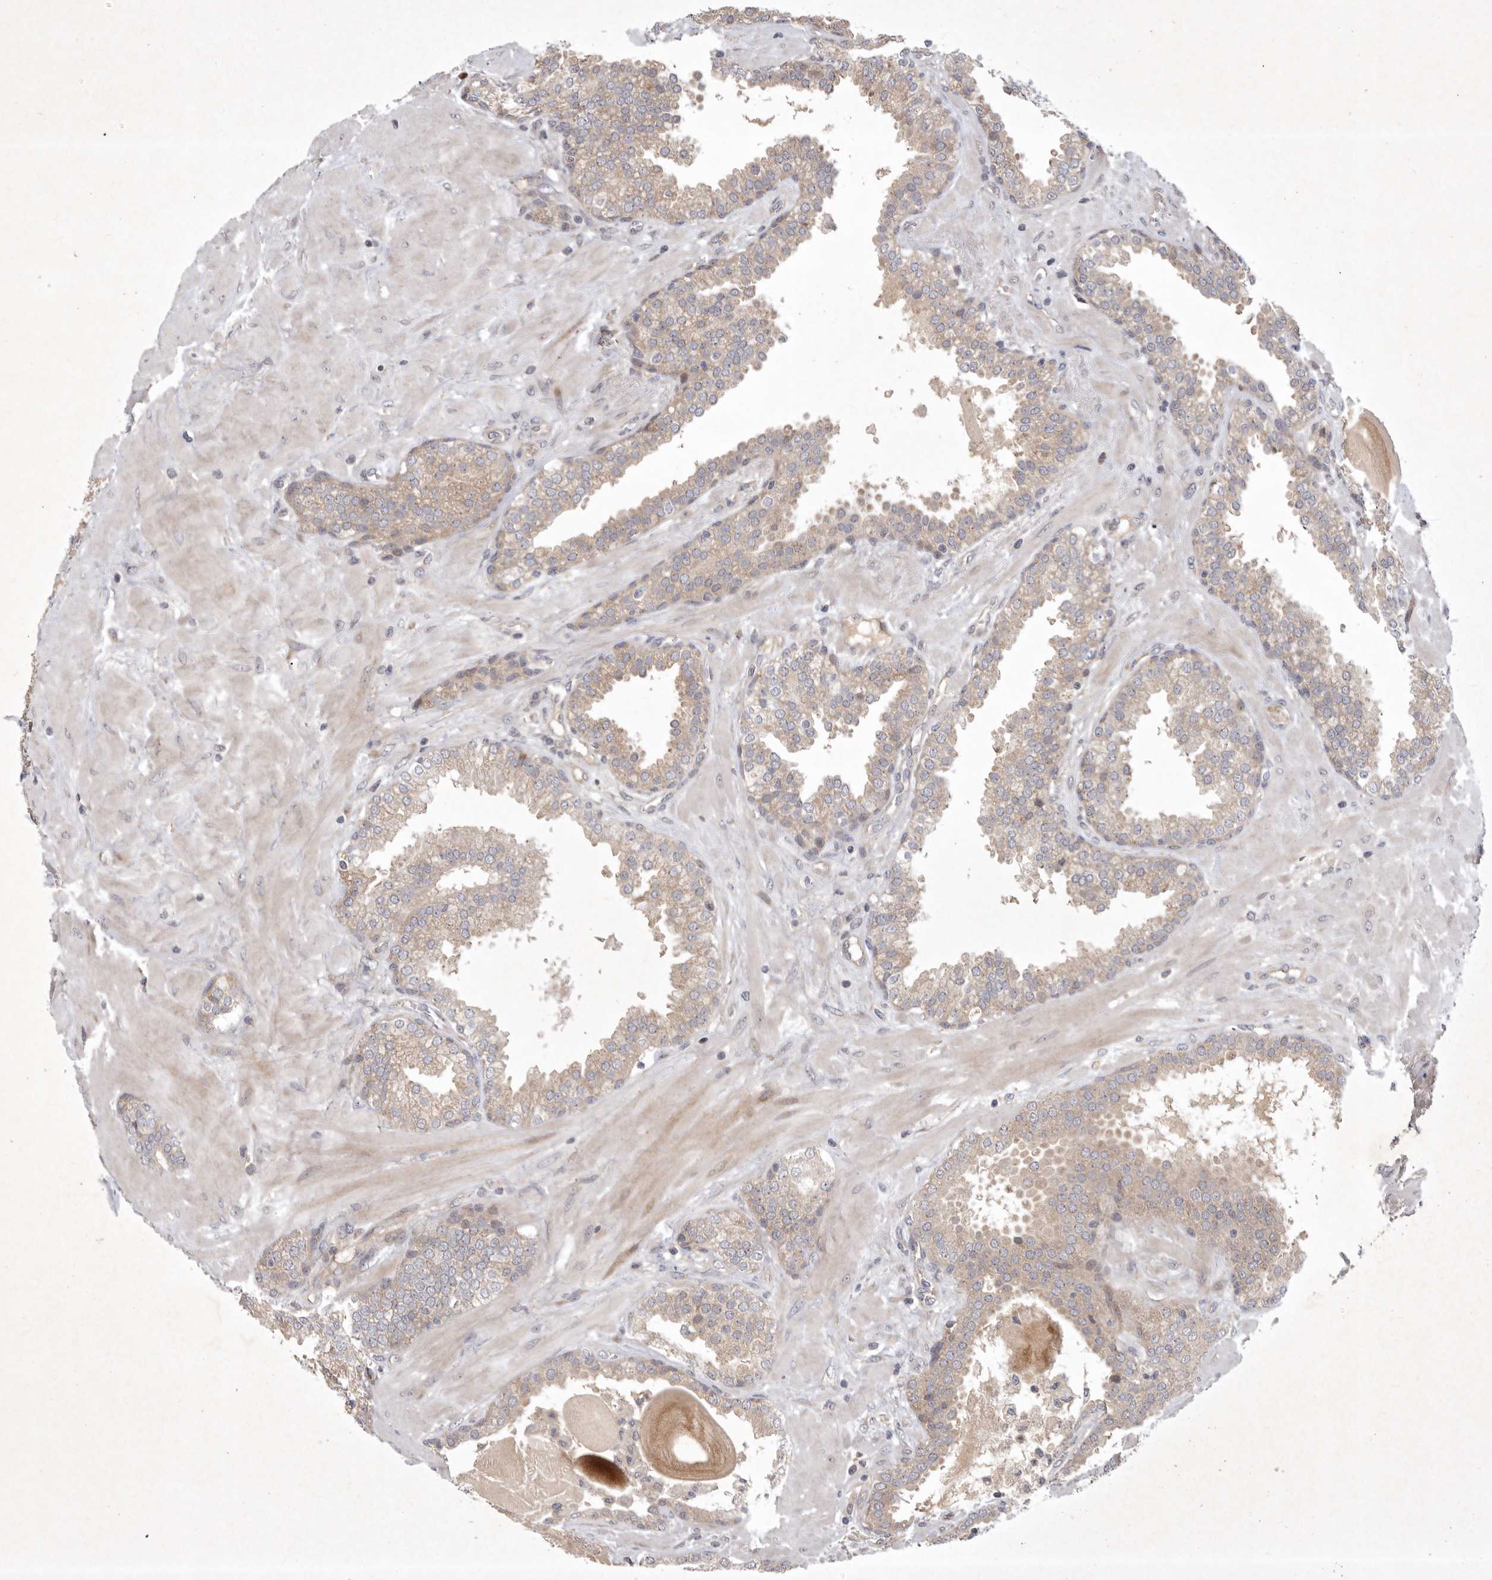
{"staining": {"intensity": "weak", "quantity": ">75%", "location": "cytoplasmic/membranous"}, "tissue": "prostate", "cell_type": "Glandular cells", "image_type": "normal", "snomed": [{"axis": "morphology", "description": "Normal tissue, NOS"}, {"axis": "topography", "description": "Prostate"}], "caption": "Prostate stained with immunohistochemistry displays weak cytoplasmic/membranous positivity in about >75% of glandular cells. The staining was performed using DAB (3,3'-diaminobenzidine) to visualize the protein expression in brown, while the nuclei were stained in blue with hematoxylin (Magnification: 20x).", "gene": "KIF2B", "patient": {"sex": "male", "age": 51}}